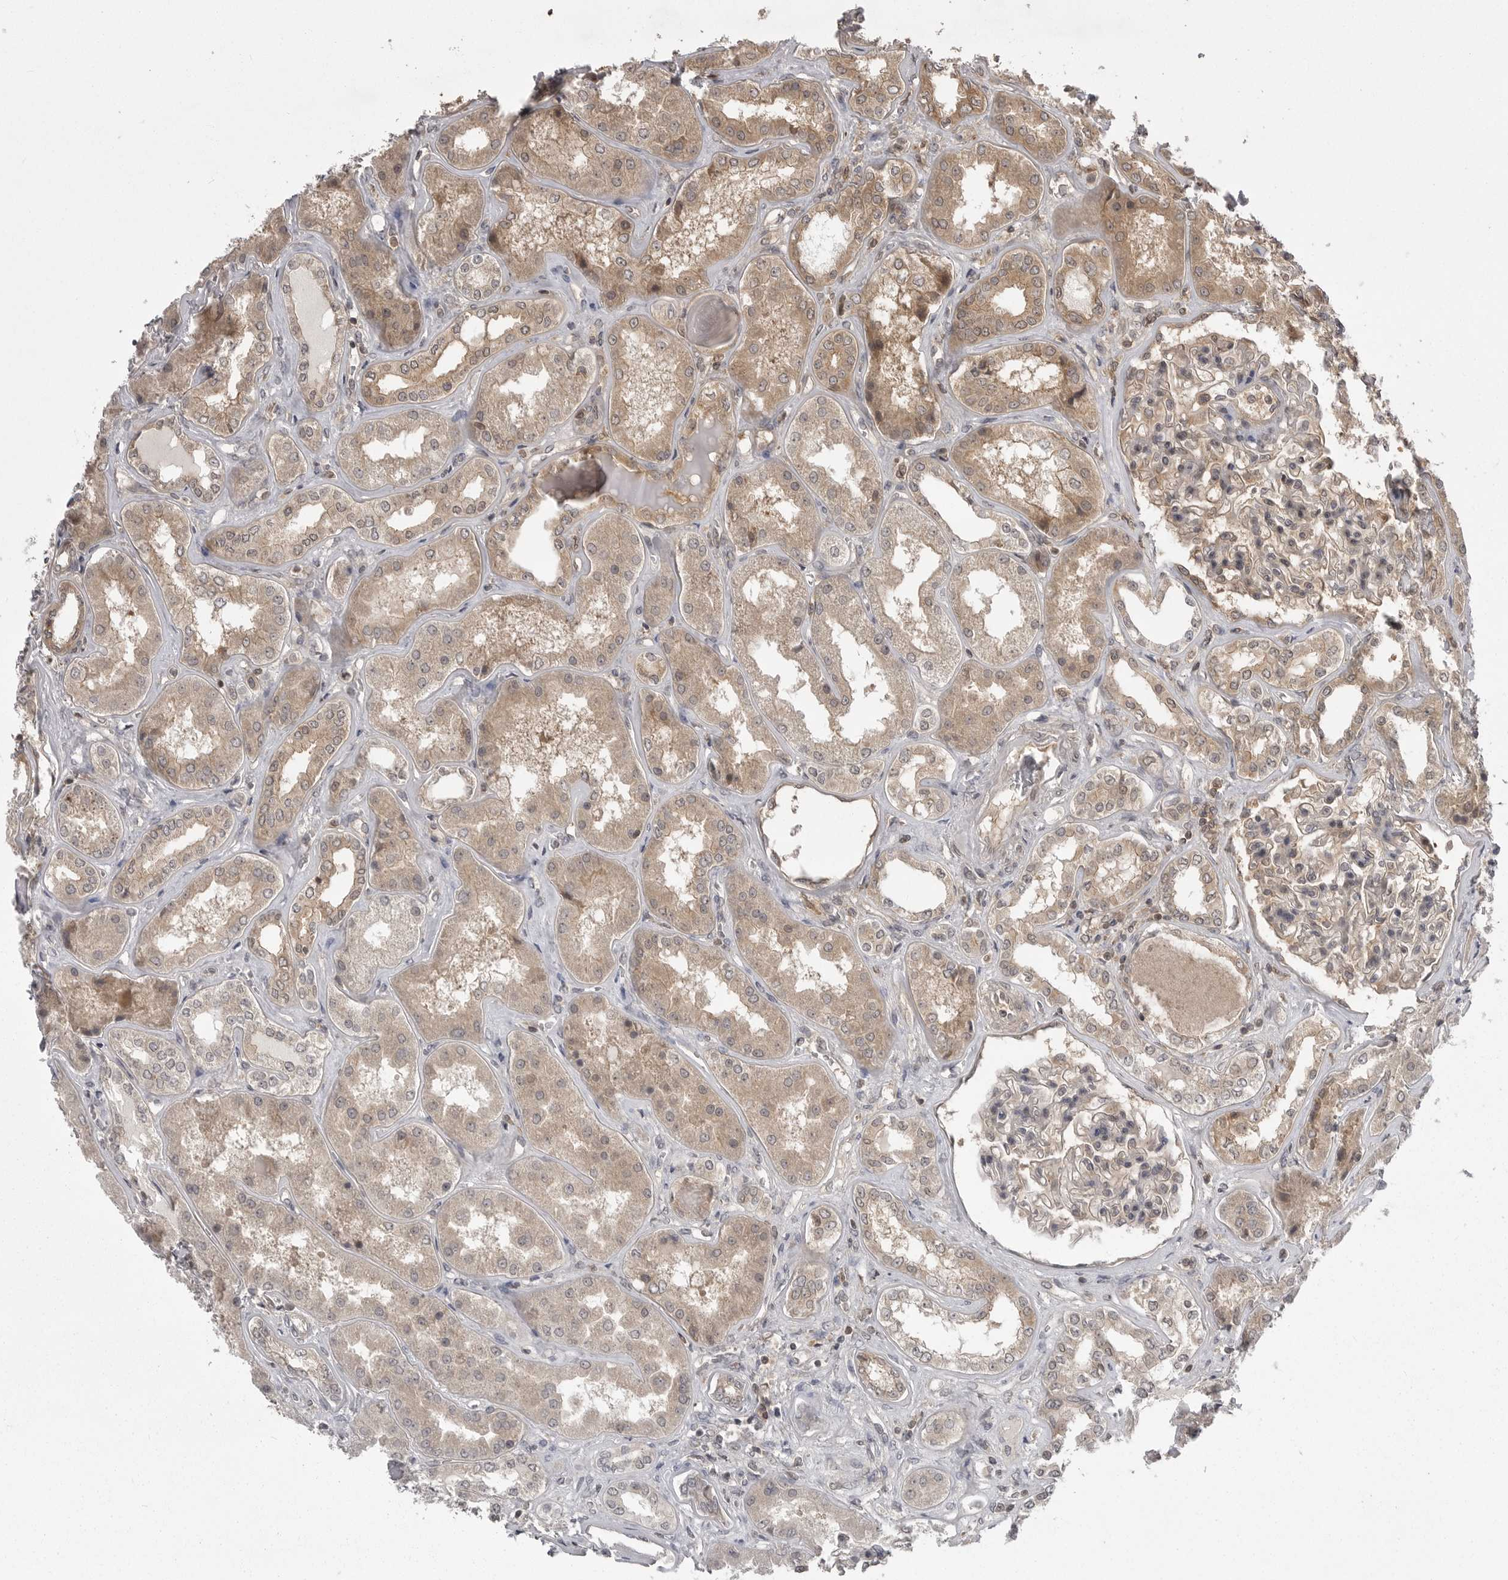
{"staining": {"intensity": "moderate", "quantity": ">75%", "location": "cytoplasmic/membranous"}, "tissue": "kidney", "cell_type": "Cells in glomeruli", "image_type": "normal", "snomed": [{"axis": "morphology", "description": "Normal tissue, NOS"}, {"axis": "topography", "description": "Kidney"}], "caption": "Kidney stained for a protein (brown) demonstrates moderate cytoplasmic/membranous positive staining in approximately >75% of cells in glomeruli.", "gene": "STK24", "patient": {"sex": "female", "age": 56}}